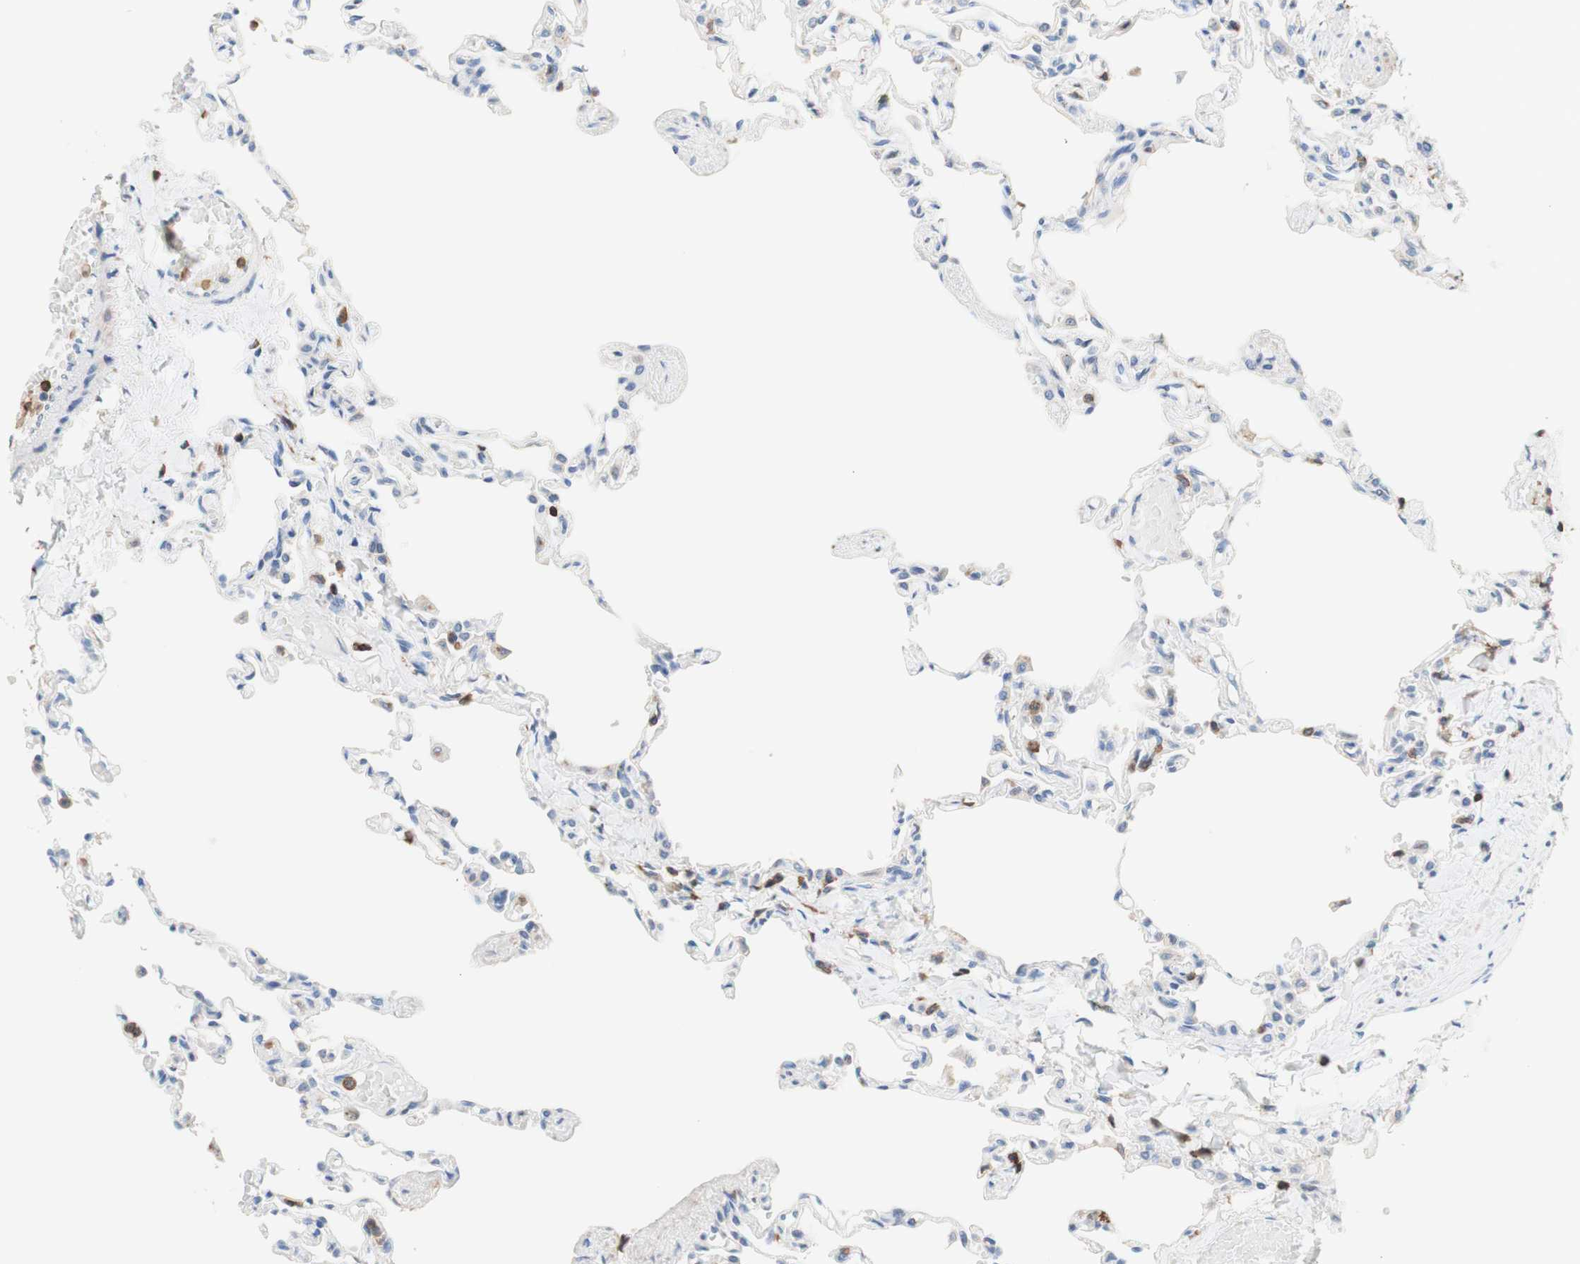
{"staining": {"intensity": "strong", "quantity": "<25%", "location": "cytoplasmic/membranous"}, "tissue": "lung", "cell_type": "Alveolar cells", "image_type": "normal", "snomed": [{"axis": "morphology", "description": "Normal tissue, NOS"}, {"axis": "topography", "description": "Lung"}], "caption": "The histopathology image displays a brown stain indicating the presence of a protein in the cytoplasmic/membranous of alveolar cells in lung. (DAB (3,3'-diaminobenzidine) = brown stain, brightfield microscopy at high magnification).", "gene": "SPINK6", "patient": {"sex": "male", "age": 21}}